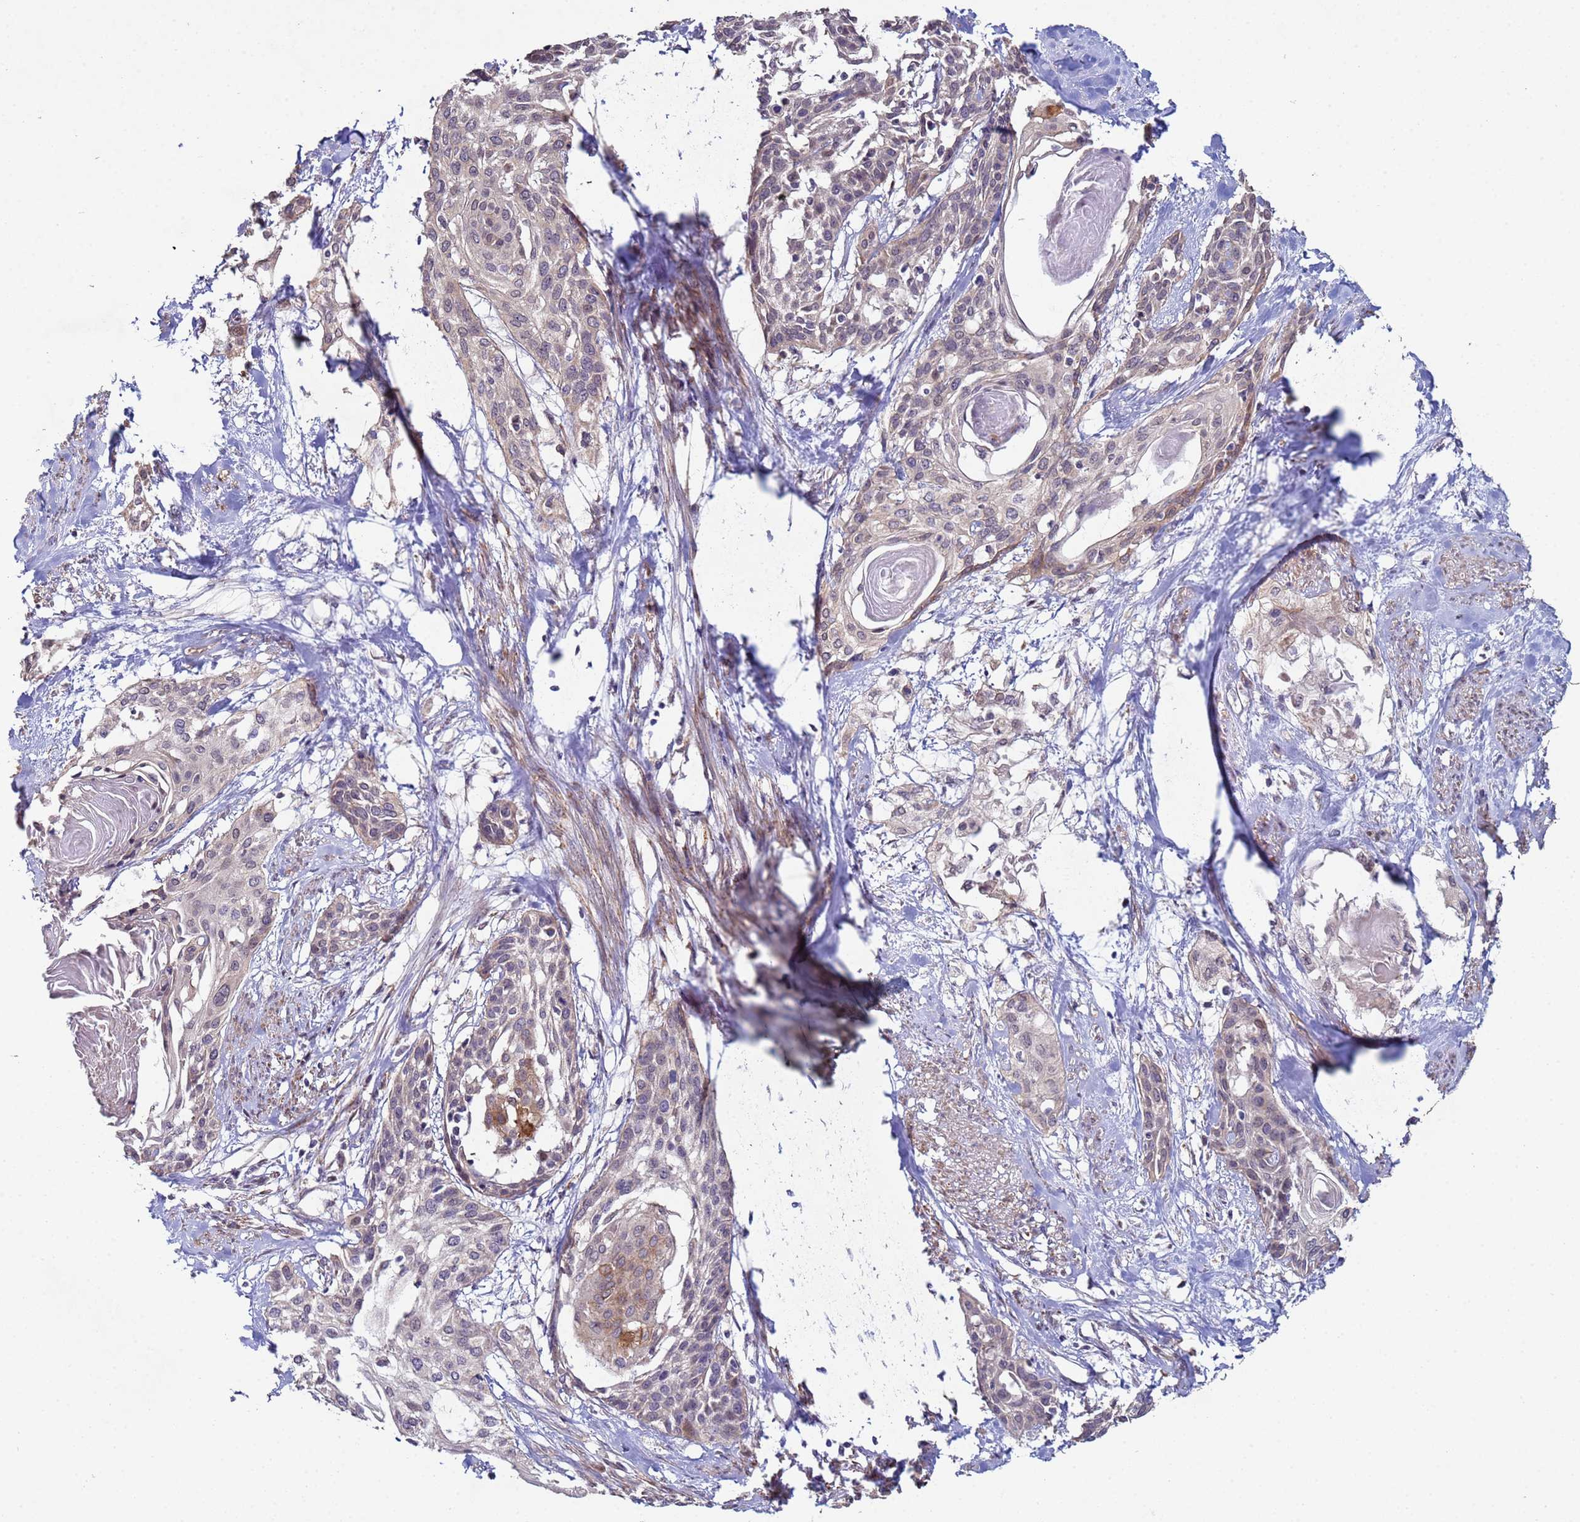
{"staining": {"intensity": "moderate", "quantity": "<25%", "location": "cytoplasmic/membranous"}, "tissue": "cervical cancer", "cell_type": "Tumor cells", "image_type": "cancer", "snomed": [{"axis": "morphology", "description": "Squamous cell carcinoma, NOS"}, {"axis": "topography", "description": "Cervix"}], "caption": "High-power microscopy captured an immunohistochemistry photomicrograph of cervical squamous cell carcinoma, revealing moderate cytoplasmic/membranous expression in about <25% of tumor cells. Nuclei are stained in blue.", "gene": "CLHC1", "patient": {"sex": "female", "age": 57}}